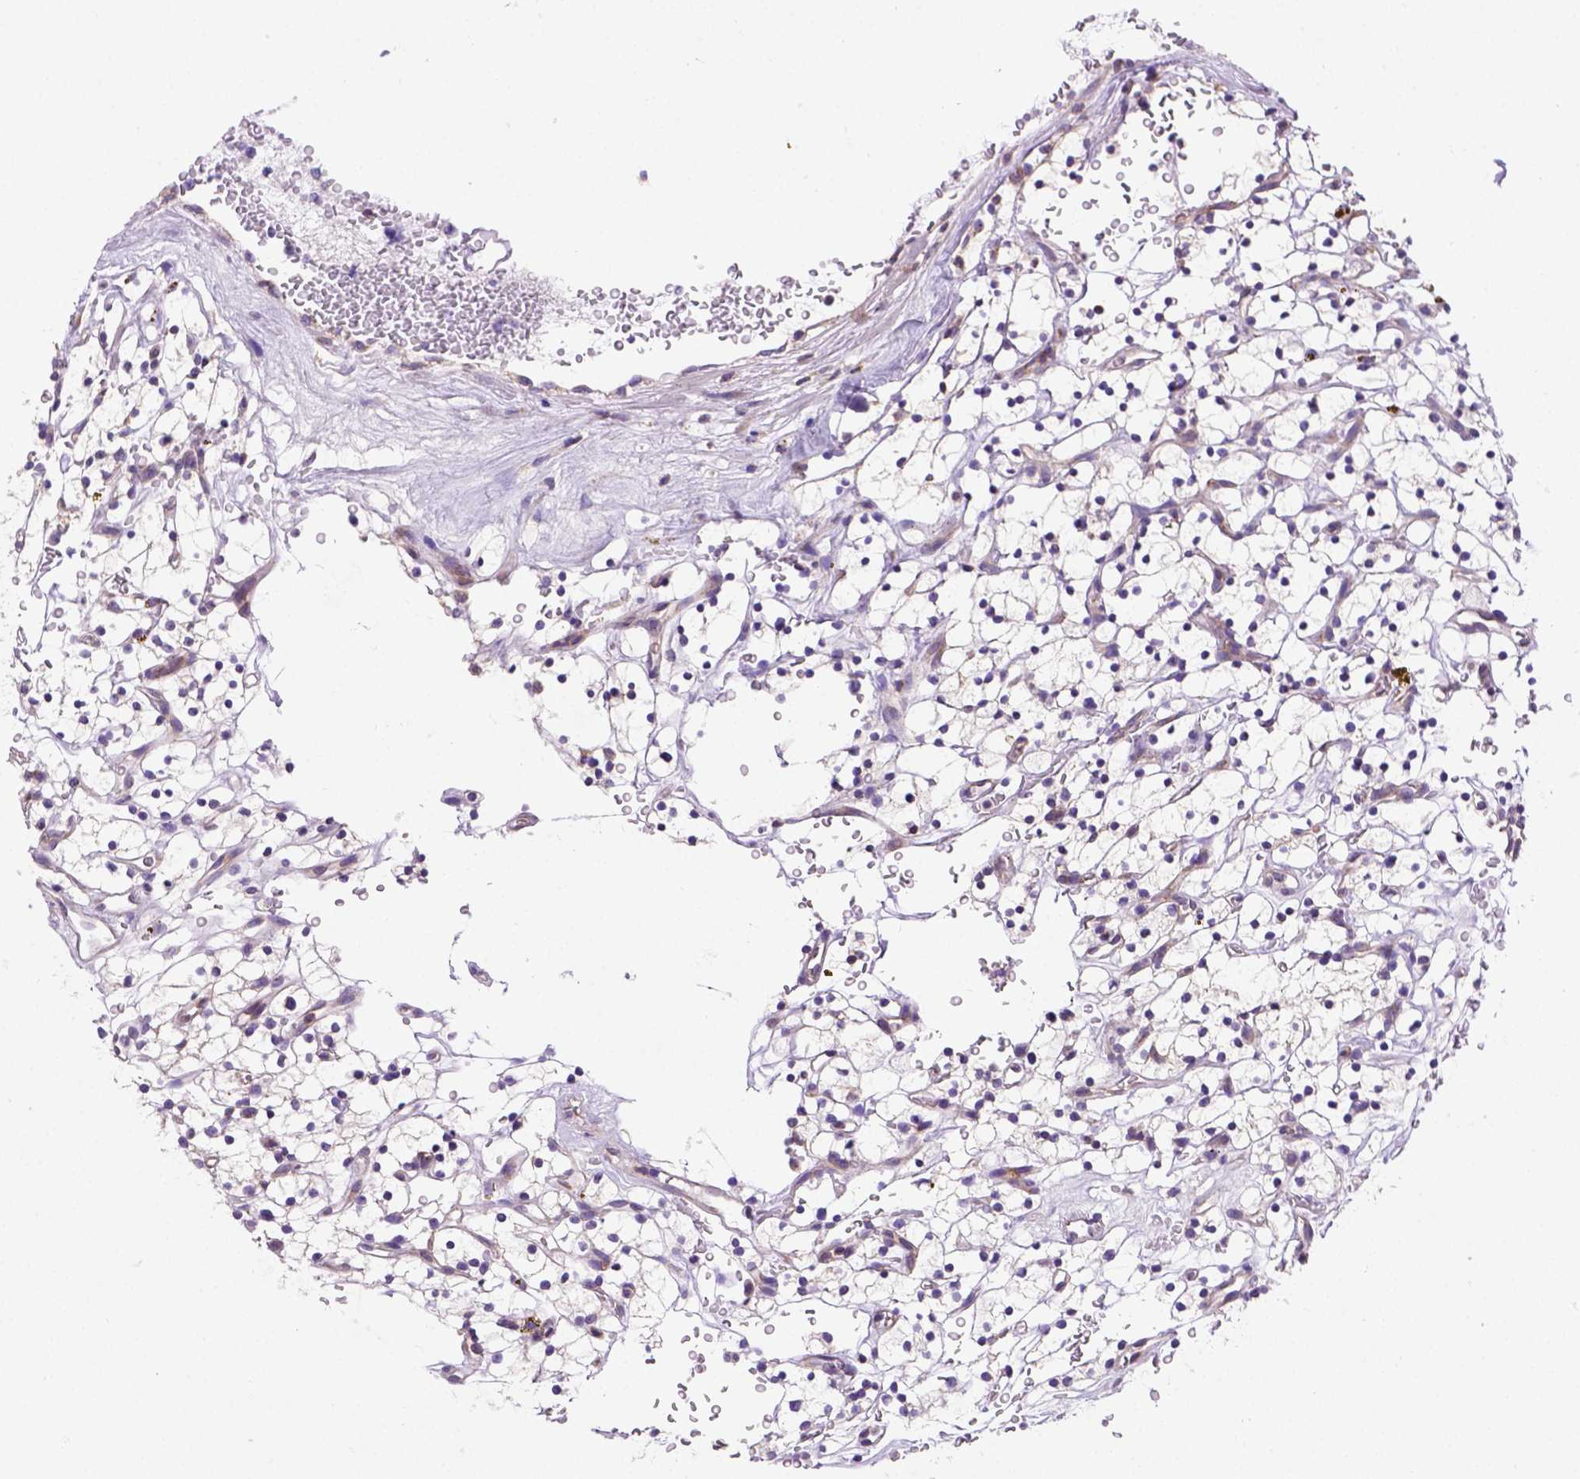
{"staining": {"intensity": "negative", "quantity": "none", "location": "none"}, "tissue": "renal cancer", "cell_type": "Tumor cells", "image_type": "cancer", "snomed": [{"axis": "morphology", "description": "Adenocarcinoma, NOS"}, {"axis": "topography", "description": "Kidney"}], "caption": "Immunohistochemical staining of human renal cancer displays no significant staining in tumor cells.", "gene": "FOXI1", "patient": {"sex": "female", "age": 64}}